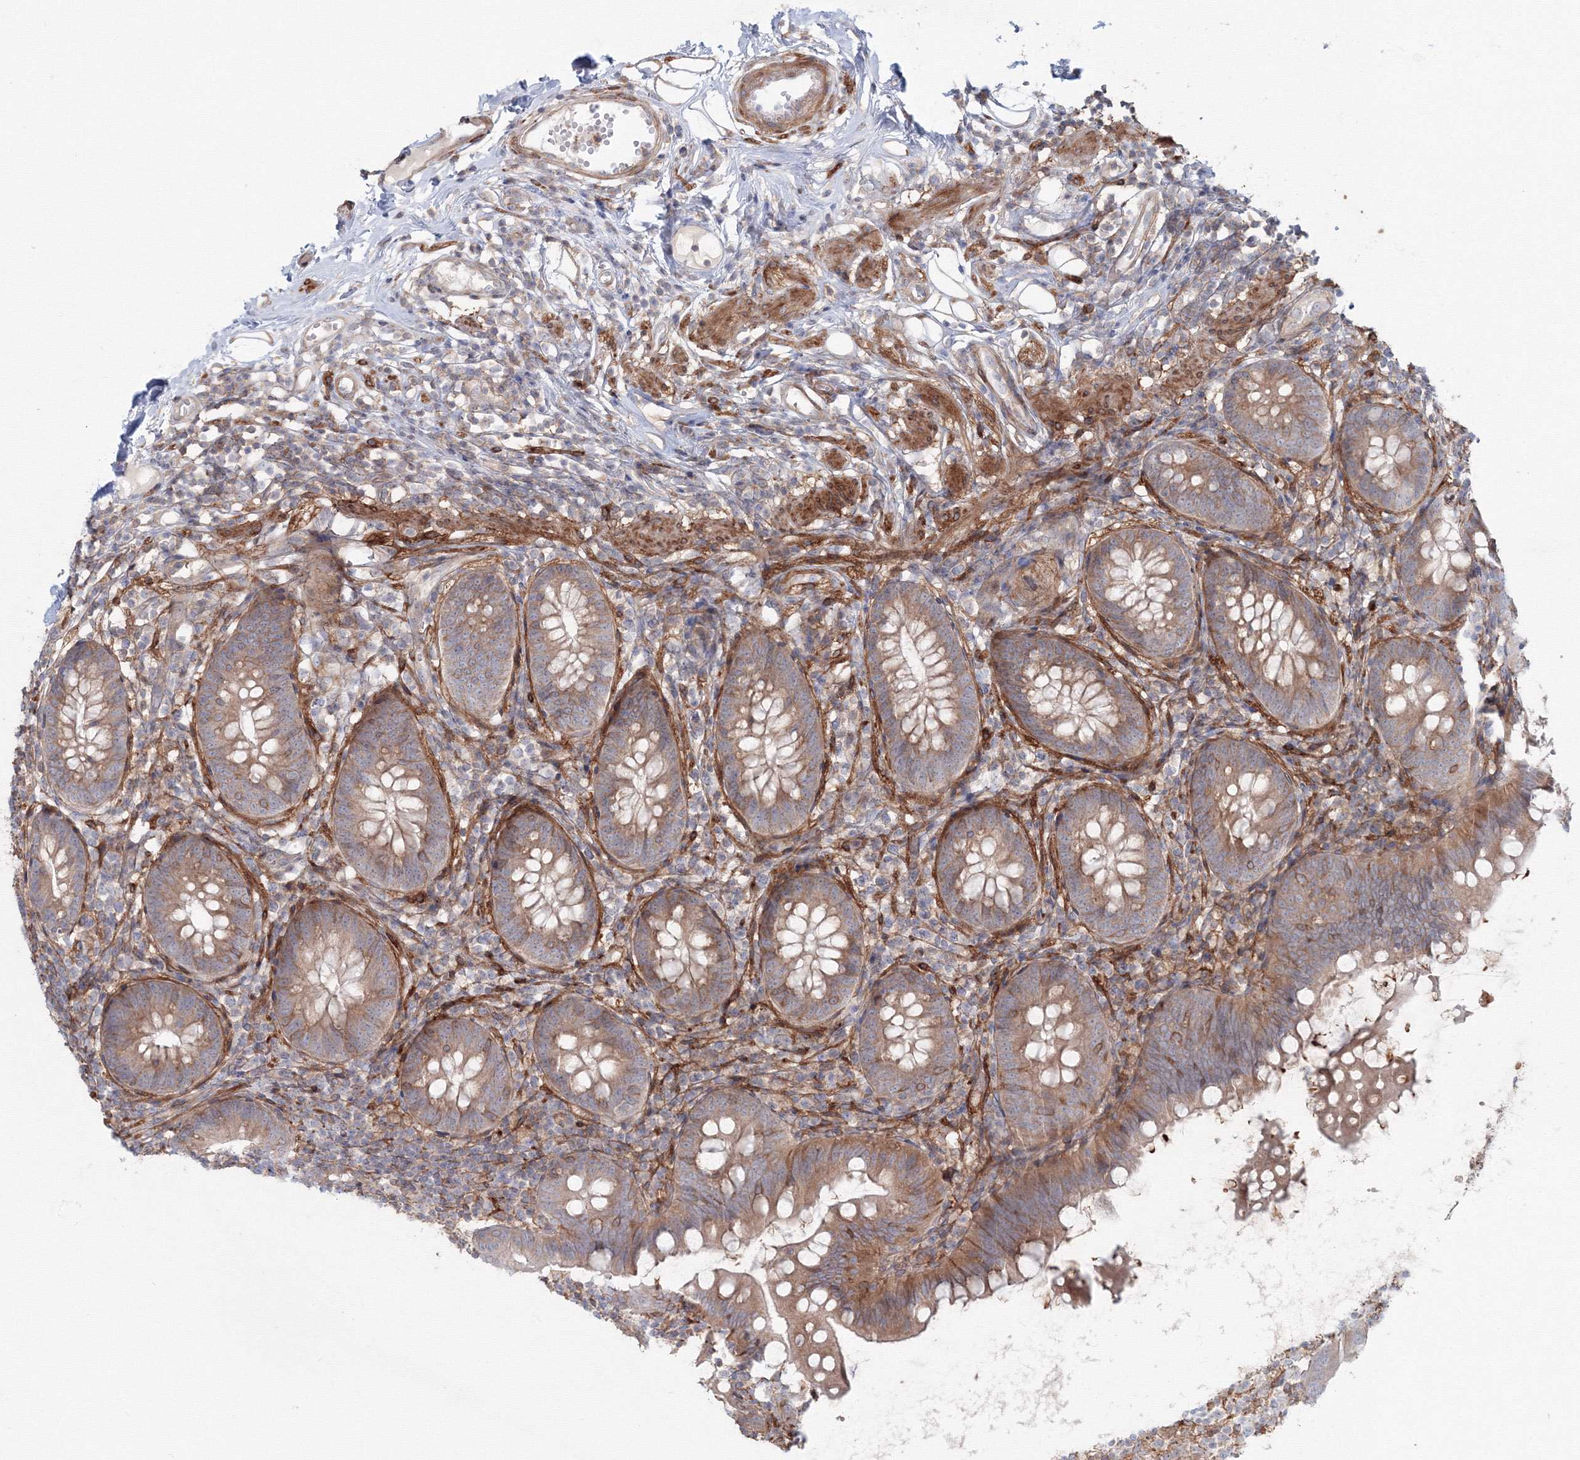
{"staining": {"intensity": "moderate", "quantity": "25%-75%", "location": "cytoplasmic/membranous"}, "tissue": "appendix", "cell_type": "Glandular cells", "image_type": "normal", "snomed": [{"axis": "morphology", "description": "Normal tissue, NOS"}, {"axis": "topography", "description": "Appendix"}], "caption": "Immunohistochemical staining of benign appendix reveals moderate cytoplasmic/membranous protein expression in approximately 25%-75% of glandular cells. Nuclei are stained in blue.", "gene": "SH3PXD2A", "patient": {"sex": "female", "age": 62}}